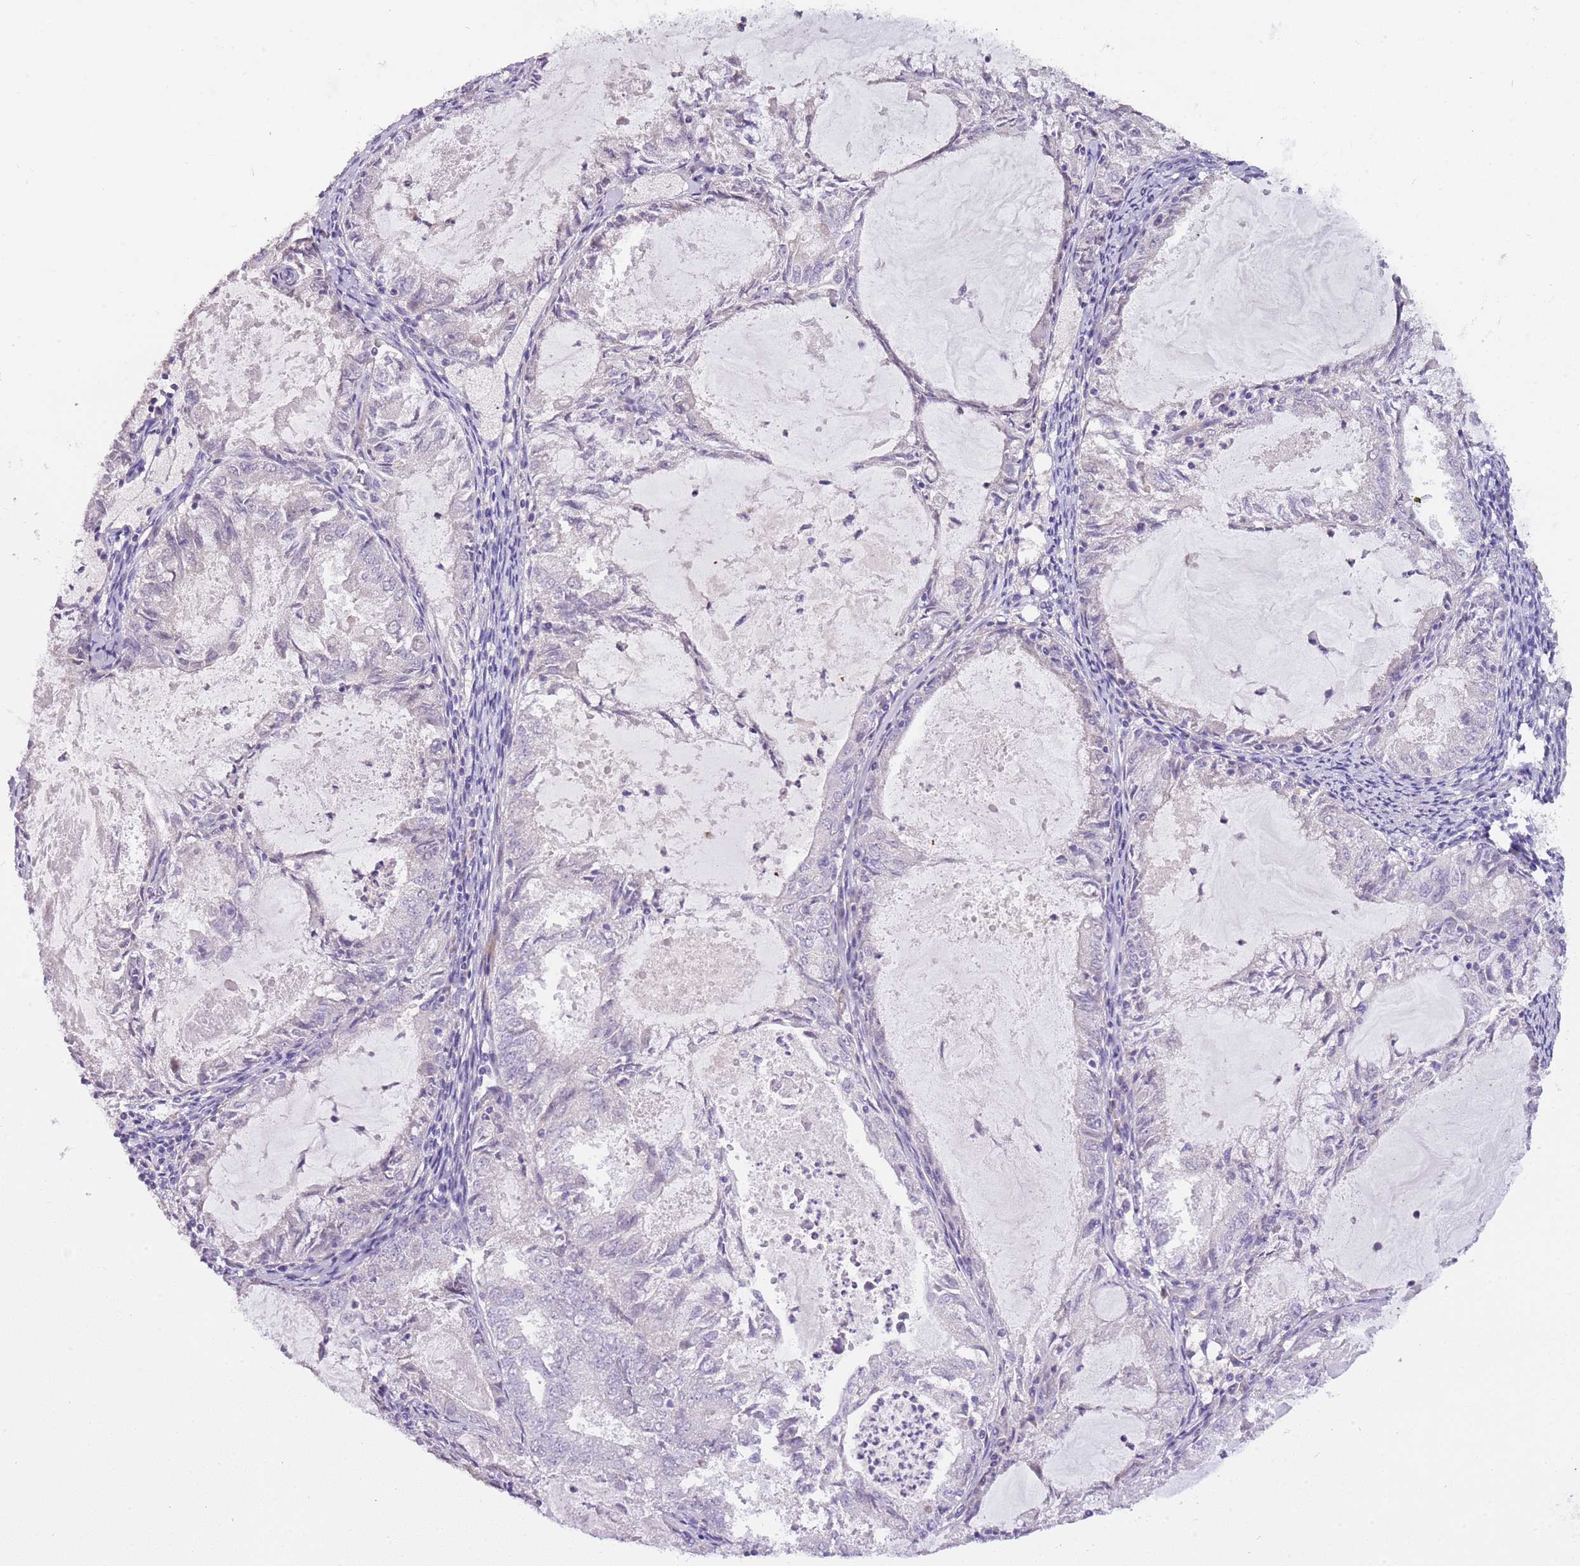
{"staining": {"intensity": "negative", "quantity": "none", "location": "none"}, "tissue": "endometrial cancer", "cell_type": "Tumor cells", "image_type": "cancer", "snomed": [{"axis": "morphology", "description": "Adenocarcinoma, NOS"}, {"axis": "topography", "description": "Endometrium"}], "caption": "The immunohistochemistry (IHC) histopathology image has no significant expression in tumor cells of endometrial cancer tissue.", "gene": "NKX2-3", "patient": {"sex": "female", "age": 57}}